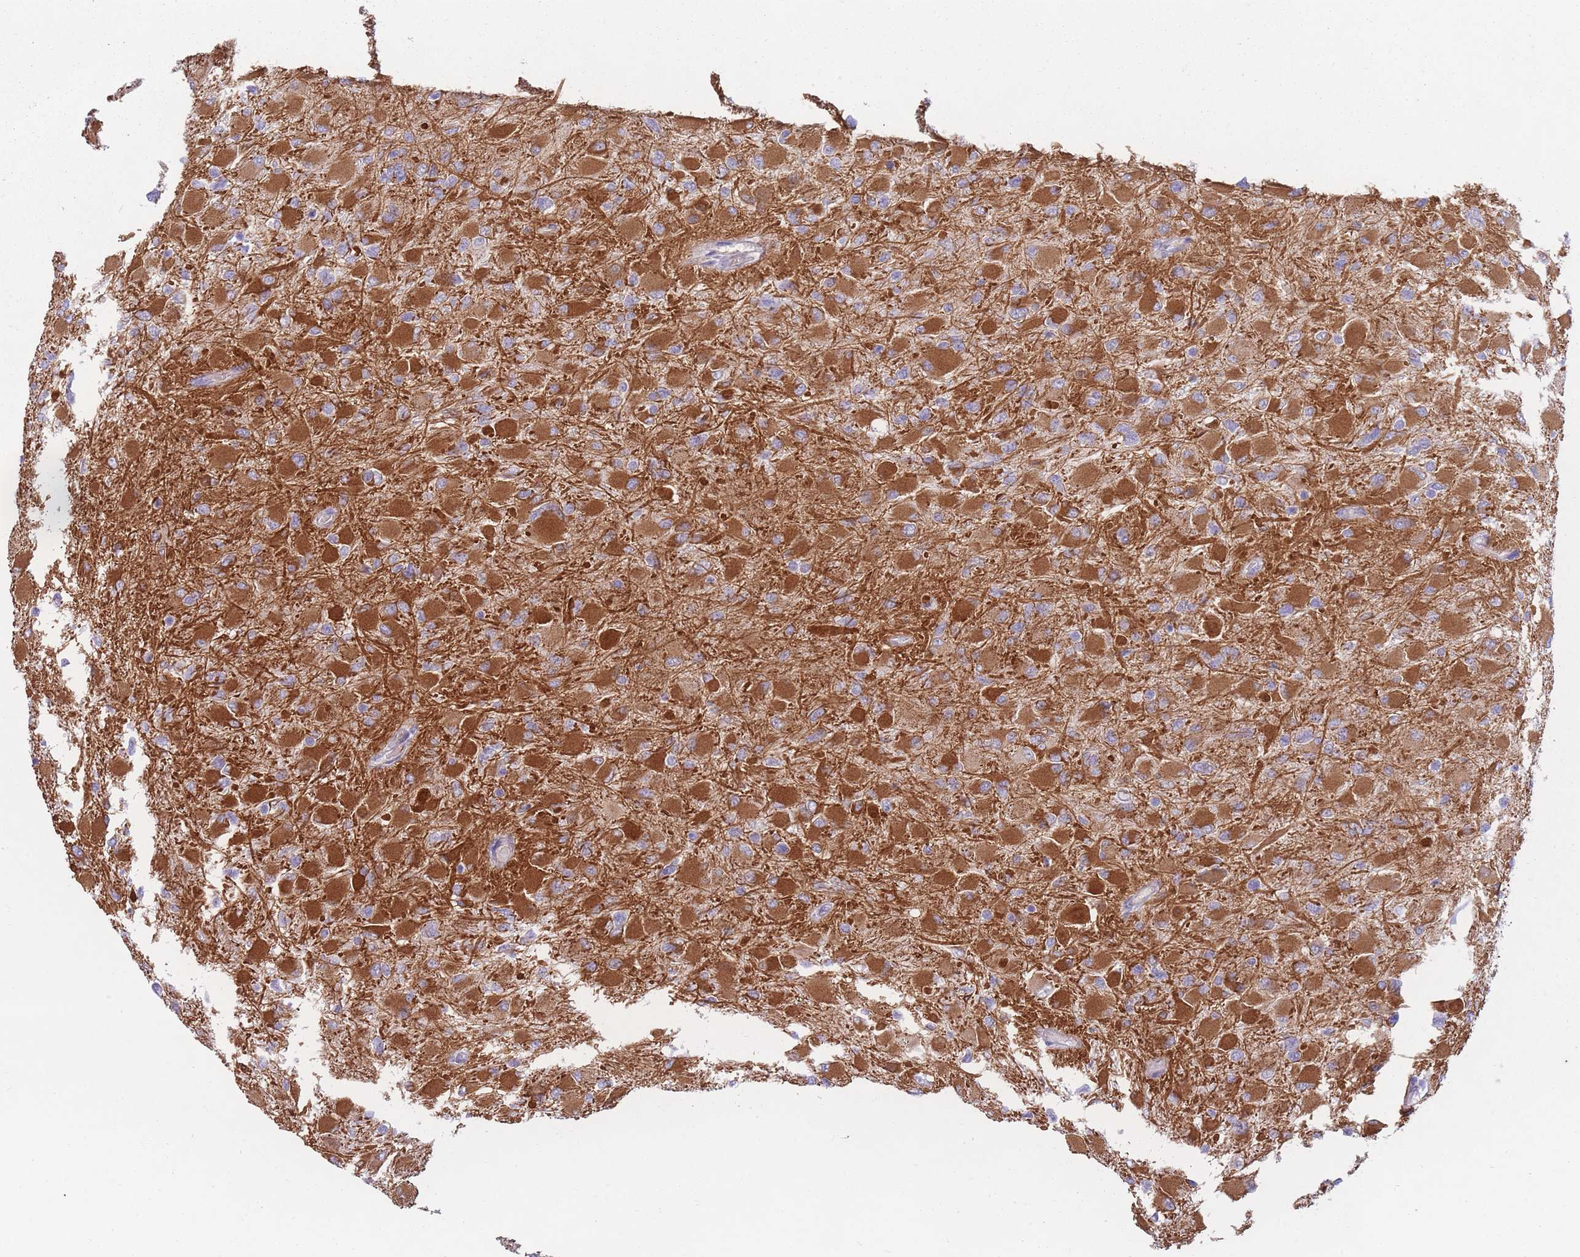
{"staining": {"intensity": "strong", "quantity": ">75%", "location": "cytoplasmic/membranous"}, "tissue": "glioma", "cell_type": "Tumor cells", "image_type": "cancer", "snomed": [{"axis": "morphology", "description": "Glioma, malignant, High grade"}, {"axis": "topography", "description": "Cerebral cortex"}], "caption": "High-grade glioma (malignant) stained with a protein marker reveals strong staining in tumor cells.", "gene": "PTCD1", "patient": {"sex": "female", "age": 36}}